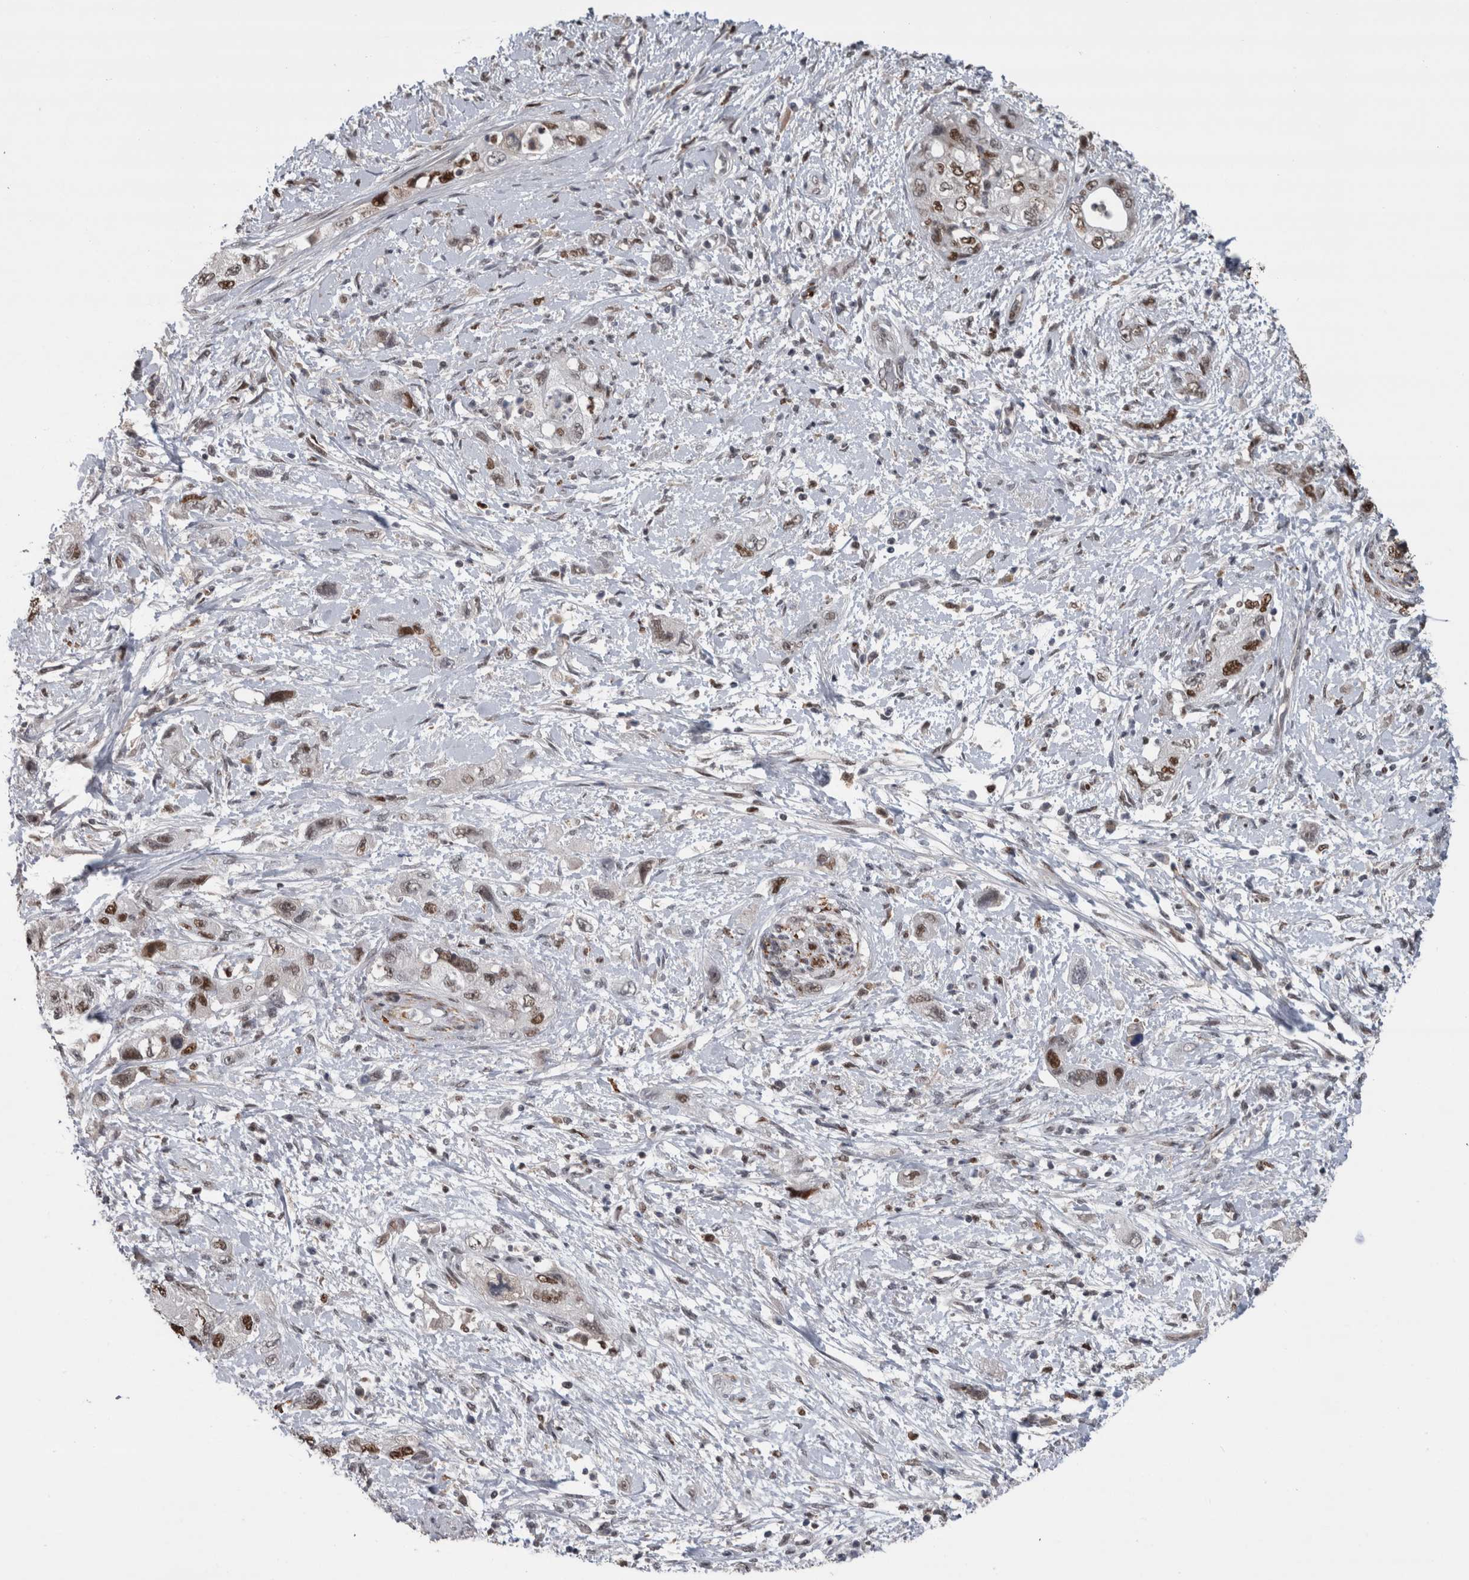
{"staining": {"intensity": "moderate", "quantity": ">75%", "location": "nuclear"}, "tissue": "pancreatic cancer", "cell_type": "Tumor cells", "image_type": "cancer", "snomed": [{"axis": "morphology", "description": "Adenocarcinoma, NOS"}, {"axis": "topography", "description": "Pancreas"}], "caption": "Tumor cells reveal medium levels of moderate nuclear expression in about >75% of cells in human pancreatic cancer (adenocarcinoma).", "gene": "POLD2", "patient": {"sex": "female", "age": 73}}